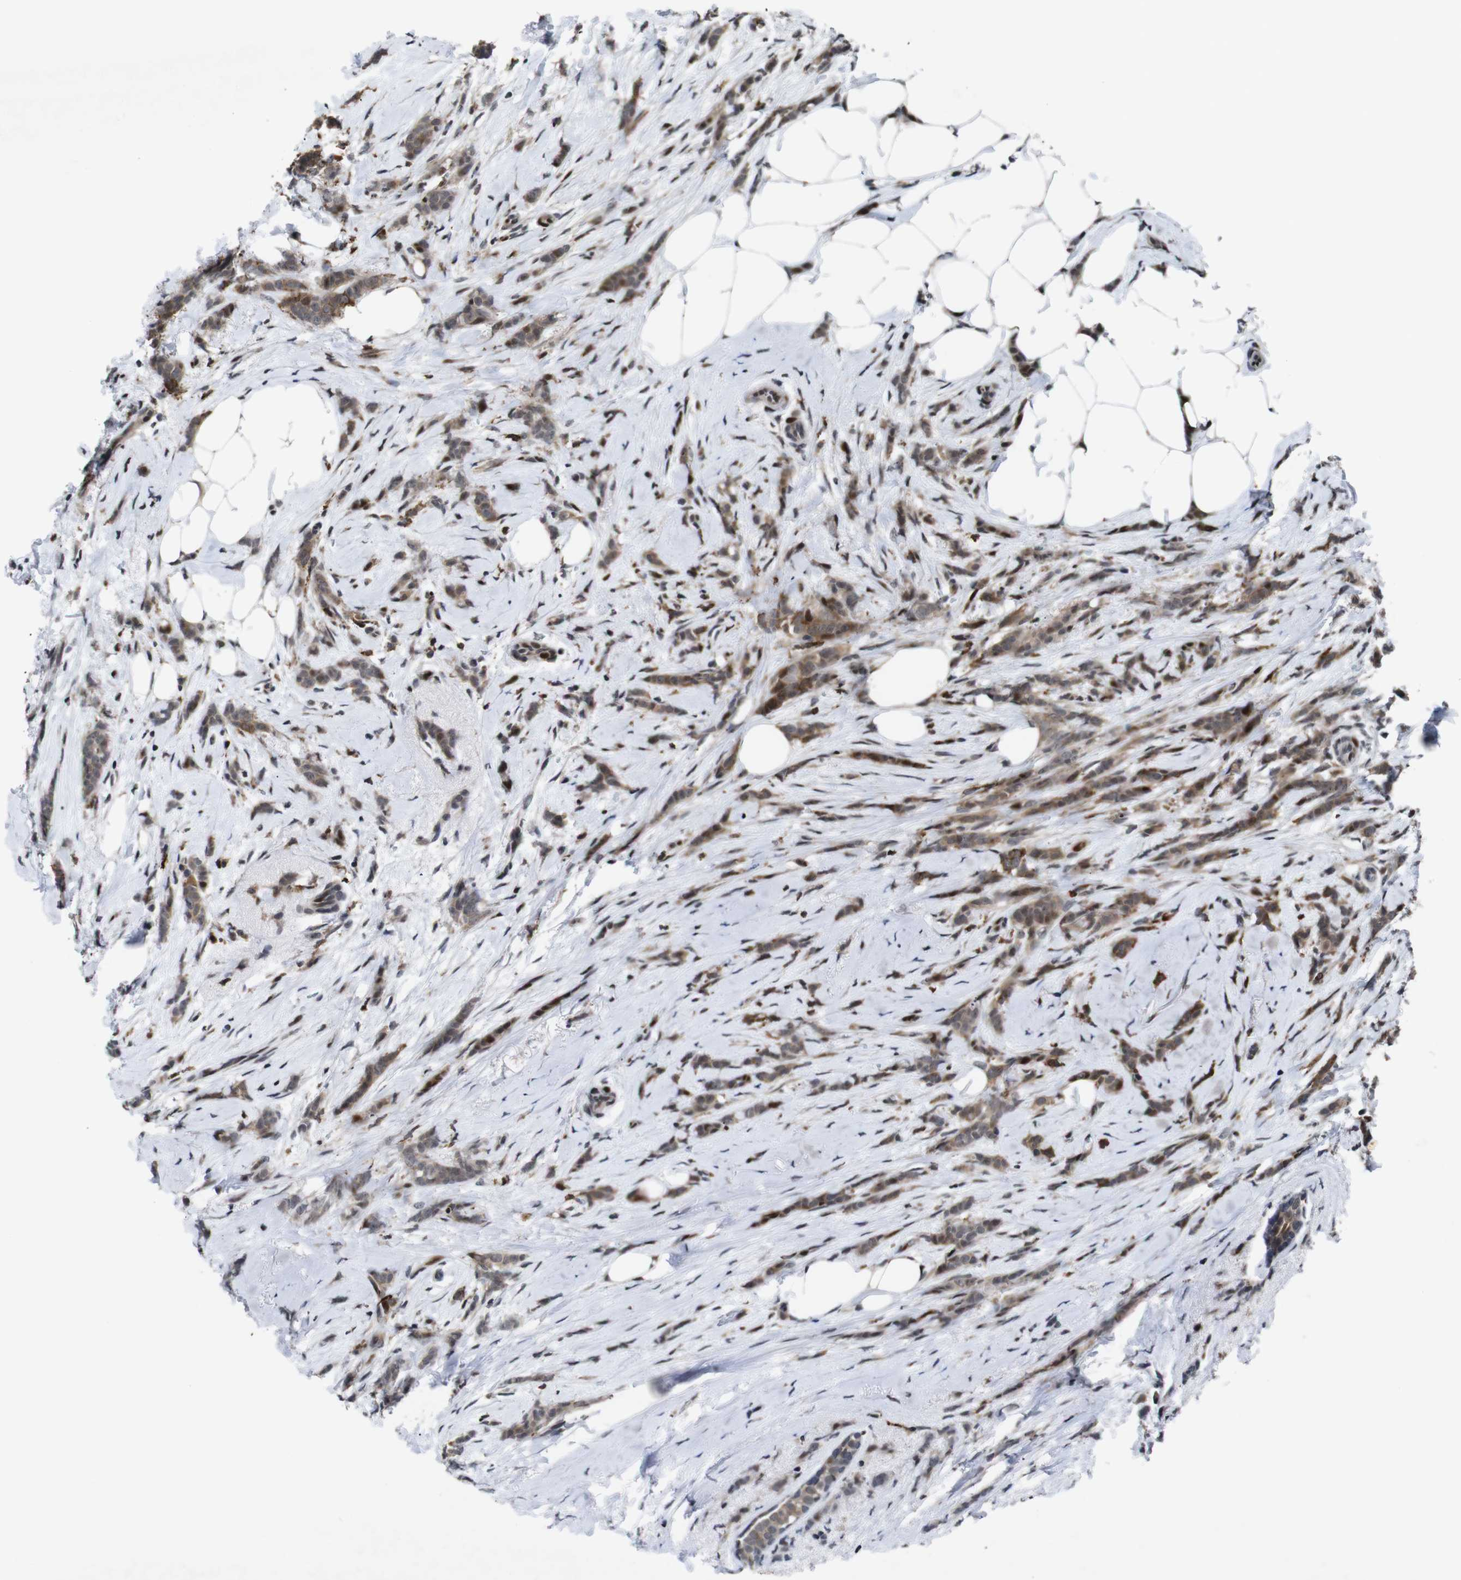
{"staining": {"intensity": "moderate", "quantity": ">75%", "location": "cytoplasmic/membranous"}, "tissue": "breast cancer", "cell_type": "Tumor cells", "image_type": "cancer", "snomed": [{"axis": "morphology", "description": "Lobular carcinoma, in situ"}, {"axis": "morphology", "description": "Lobular carcinoma"}, {"axis": "topography", "description": "Breast"}], "caption": "High-power microscopy captured an immunohistochemistry (IHC) histopathology image of breast cancer, revealing moderate cytoplasmic/membranous expression in approximately >75% of tumor cells. (Stains: DAB (3,3'-diaminobenzidine) in brown, nuclei in blue, Microscopy: brightfield microscopy at high magnification).", "gene": "EIF4G1", "patient": {"sex": "female", "age": 41}}